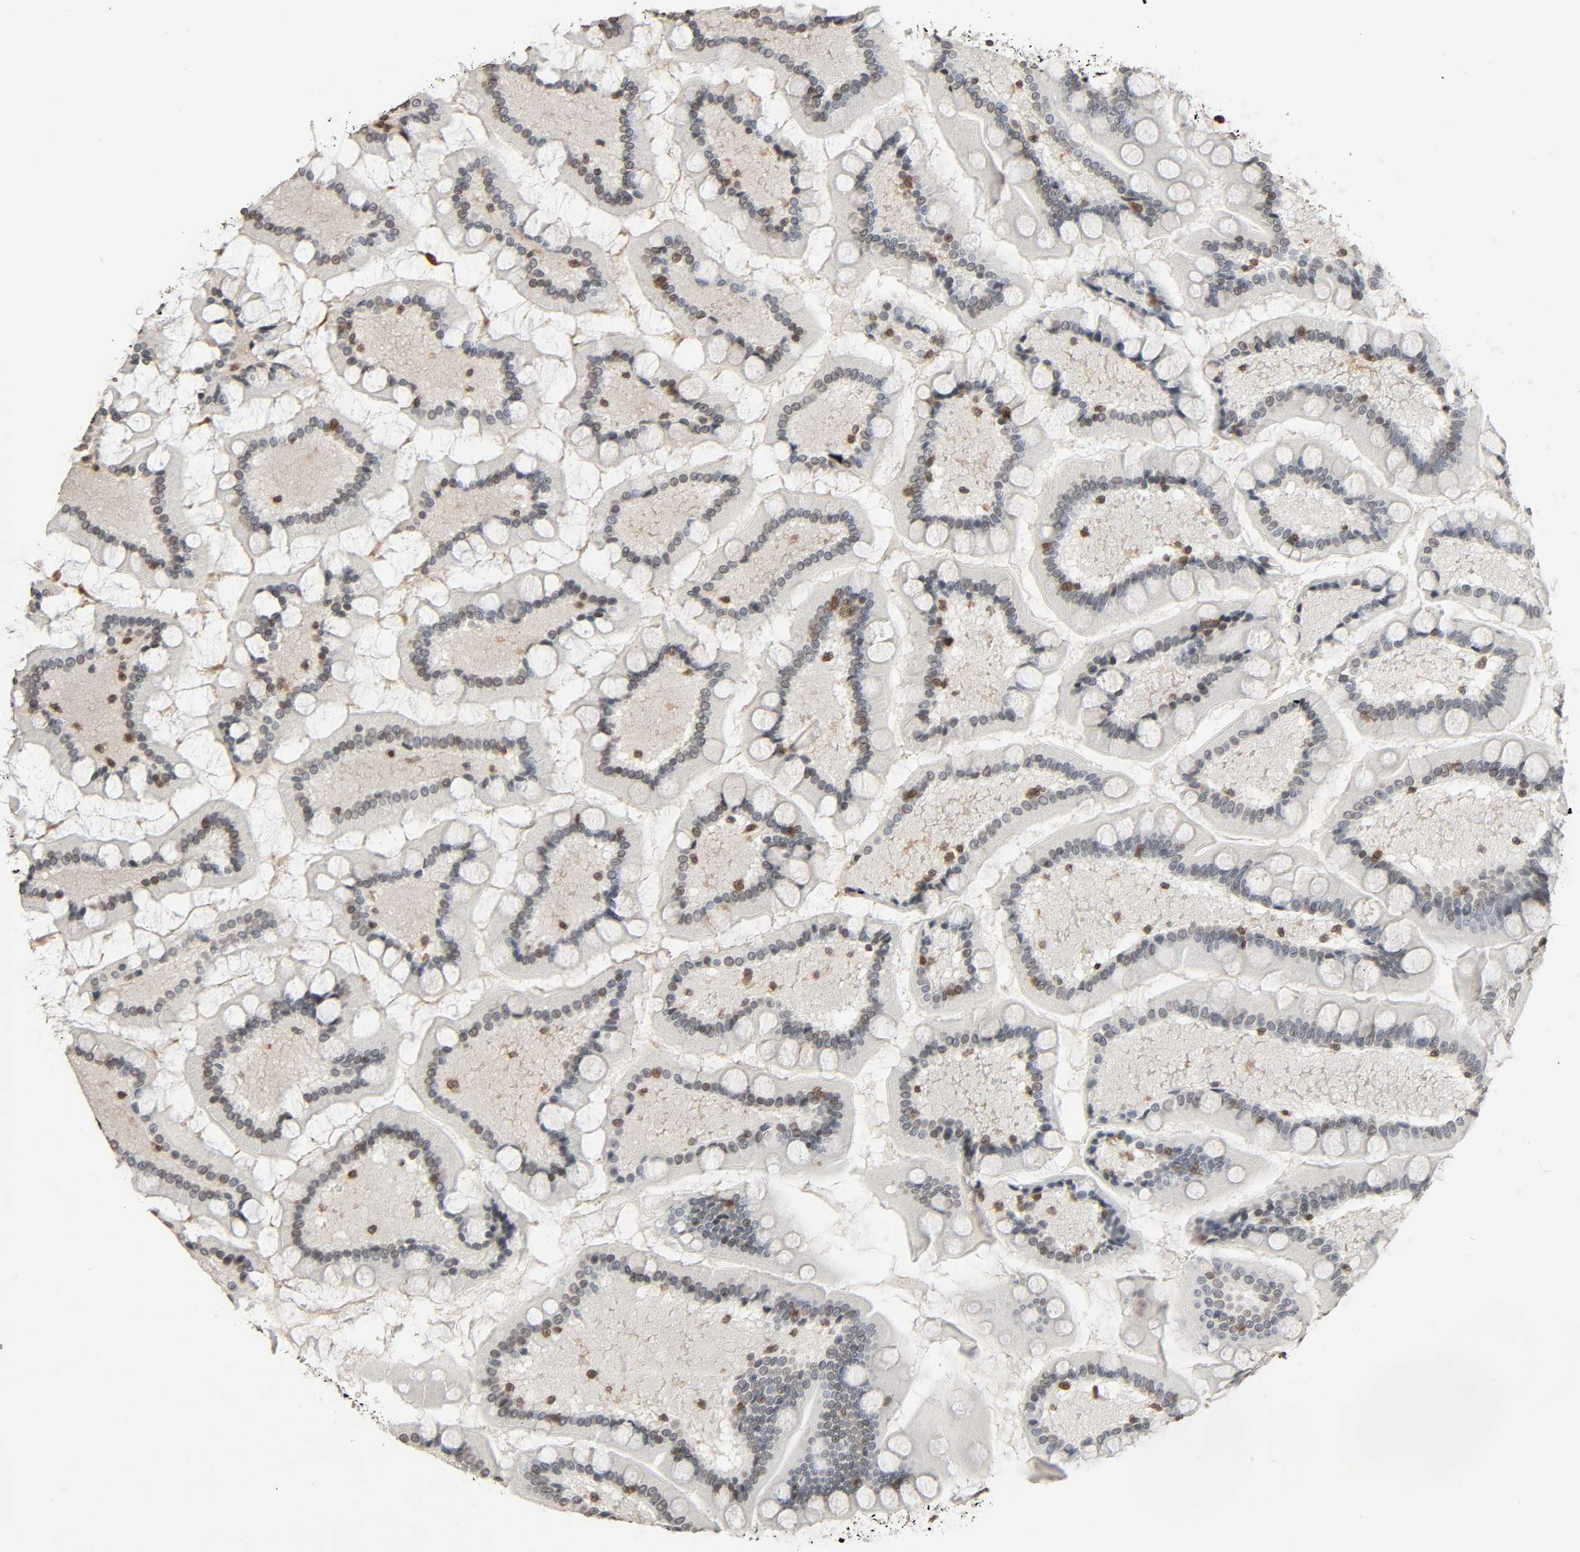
{"staining": {"intensity": "negative", "quantity": "none", "location": "none"}, "tissue": "small intestine", "cell_type": "Glandular cells", "image_type": "normal", "snomed": [{"axis": "morphology", "description": "Normal tissue, NOS"}, {"axis": "topography", "description": "Small intestine"}], "caption": "A high-resolution histopathology image shows immunohistochemistry (IHC) staining of normal small intestine, which demonstrates no significant expression in glandular cells.", "gene": "STK4", "patient": {"sex": "male", "age": 41}}